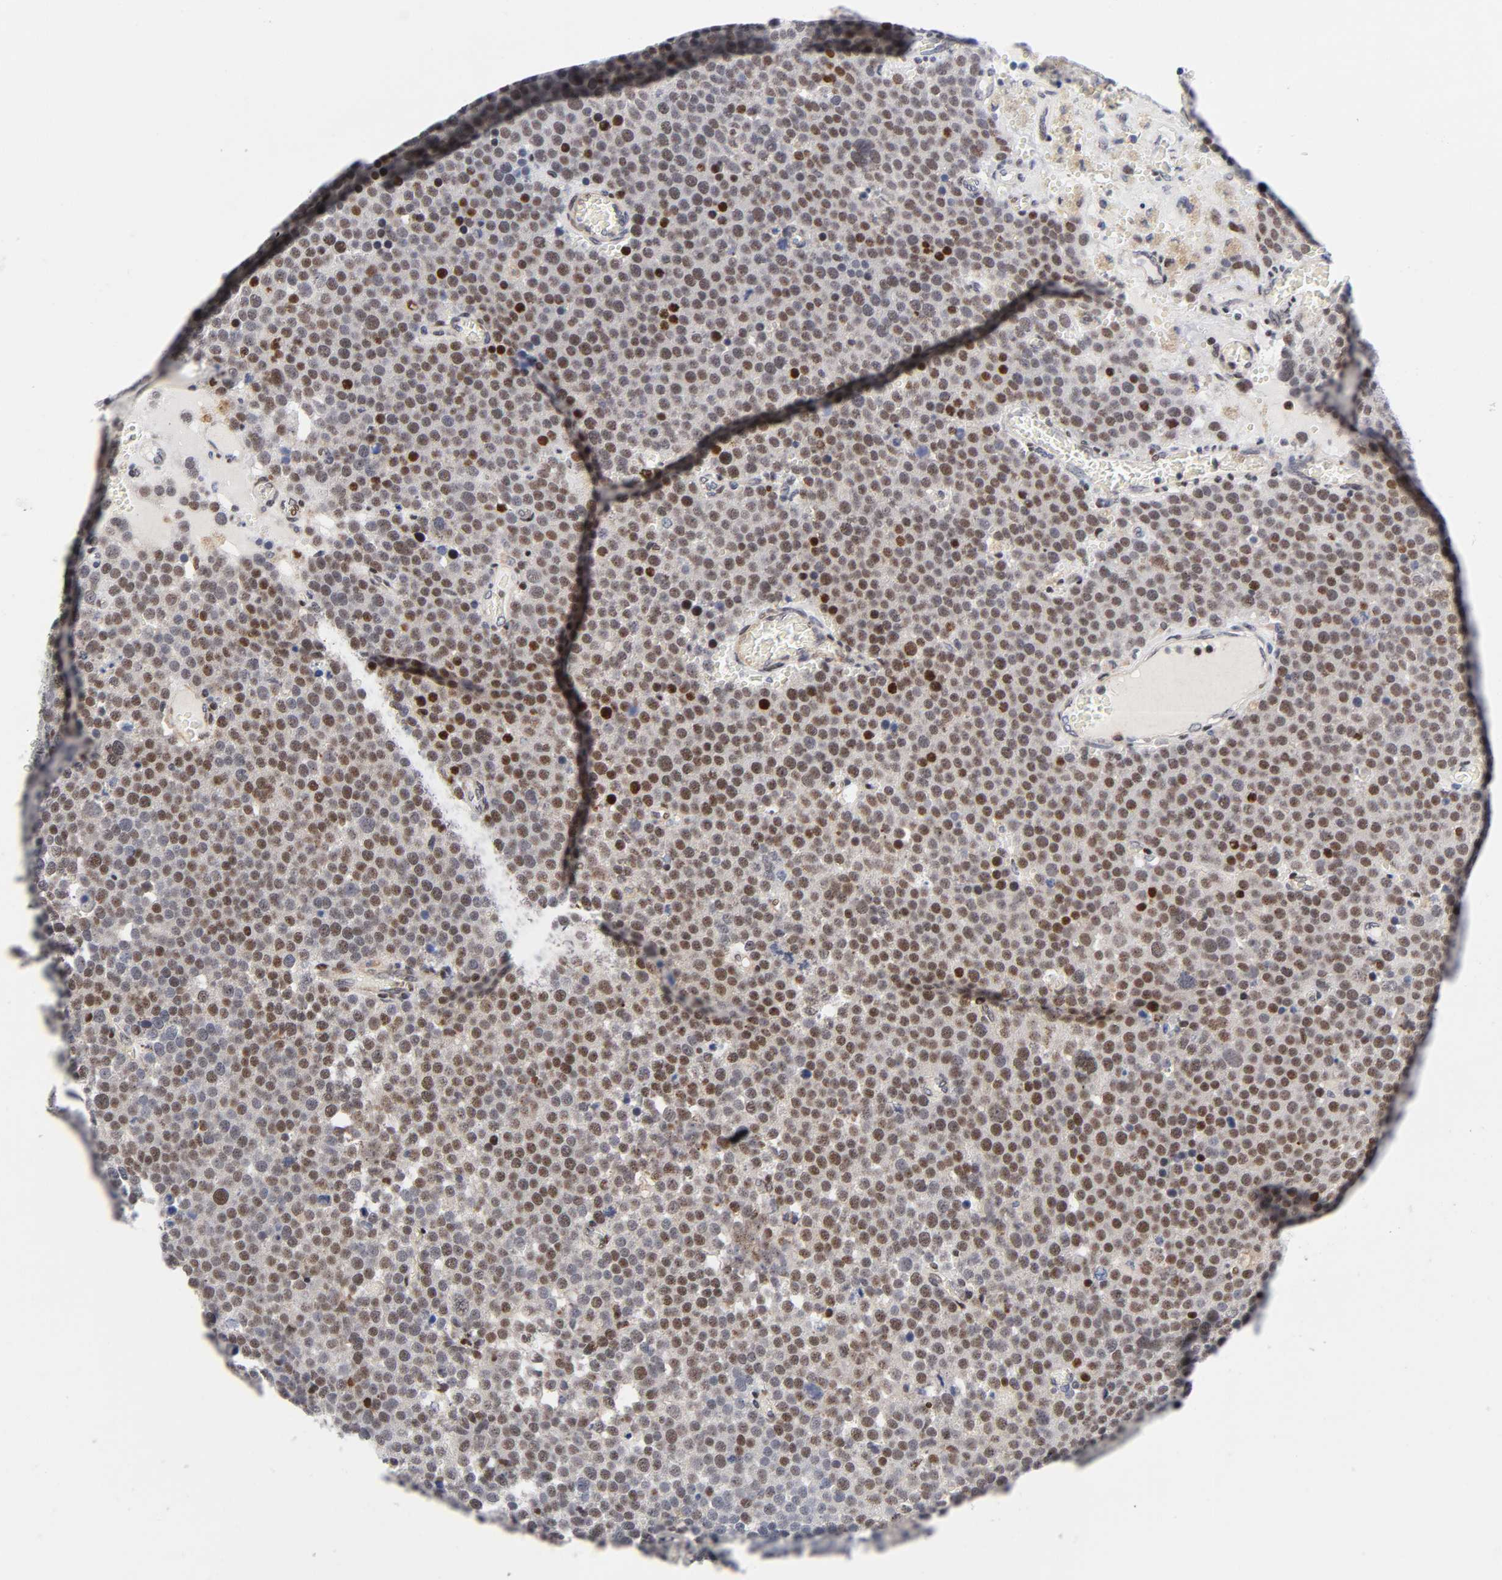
{"staining": {"intensity": "moderate", "quantity": ">75%", "location": "nuclear"}, "tissue": "testis cancer", "cell_type": "Tumor cells", "image_type": "cancer", "snomed": [{"axis": "morphology", "description": "Seminoma, NOS"}, {"axis": "topography", "description": "Testis"}], "caption": "Immunohistochemical staining of testis cancer displays medium levels of moderate nuclear positivity in approximately >75% of tumor cells.", "gene": "STK38", "patient": {"sex": "male", "age": 71}}